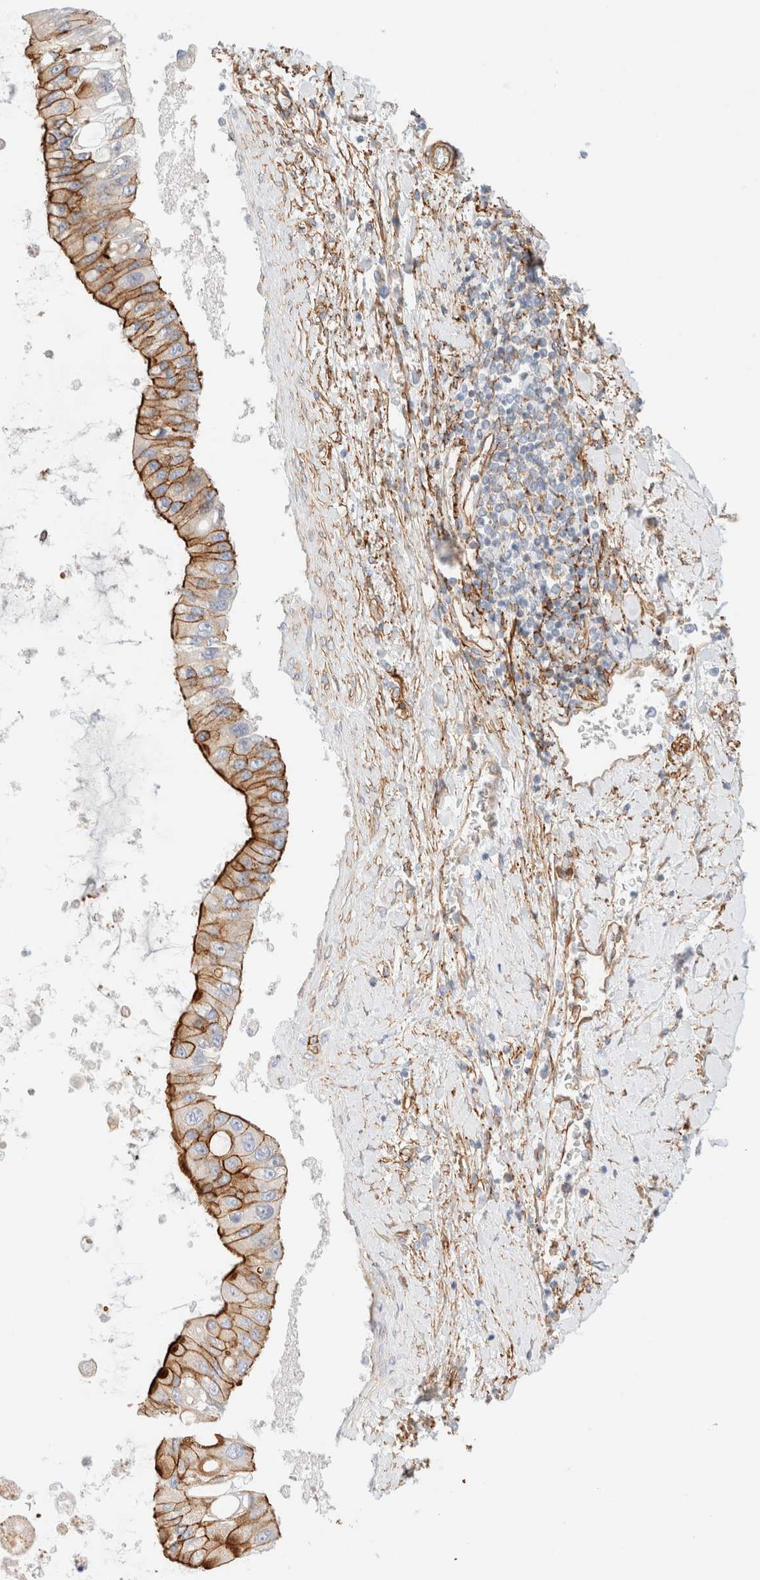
{"staining": {"intensity": "strong", "quantity": ">75%", "location": "cytoplasmic/membranous"}, "tissue": "liver cancer", "cell_type": "Tumor cells", "image_type": "cancer", "snomed": [{"axis": "morphology", "description": "Cholangiocarcinoma"}, {"axis": "topography", "description": "Liver"}], "caption": "A brown stain highlights strong cytoplasmic/membranous positivity of a protein in human cholangiocarcinoma (liver) tumor cells.", "gene": "CYB5R4", "patient": {"sex": "male", "age": 50}}